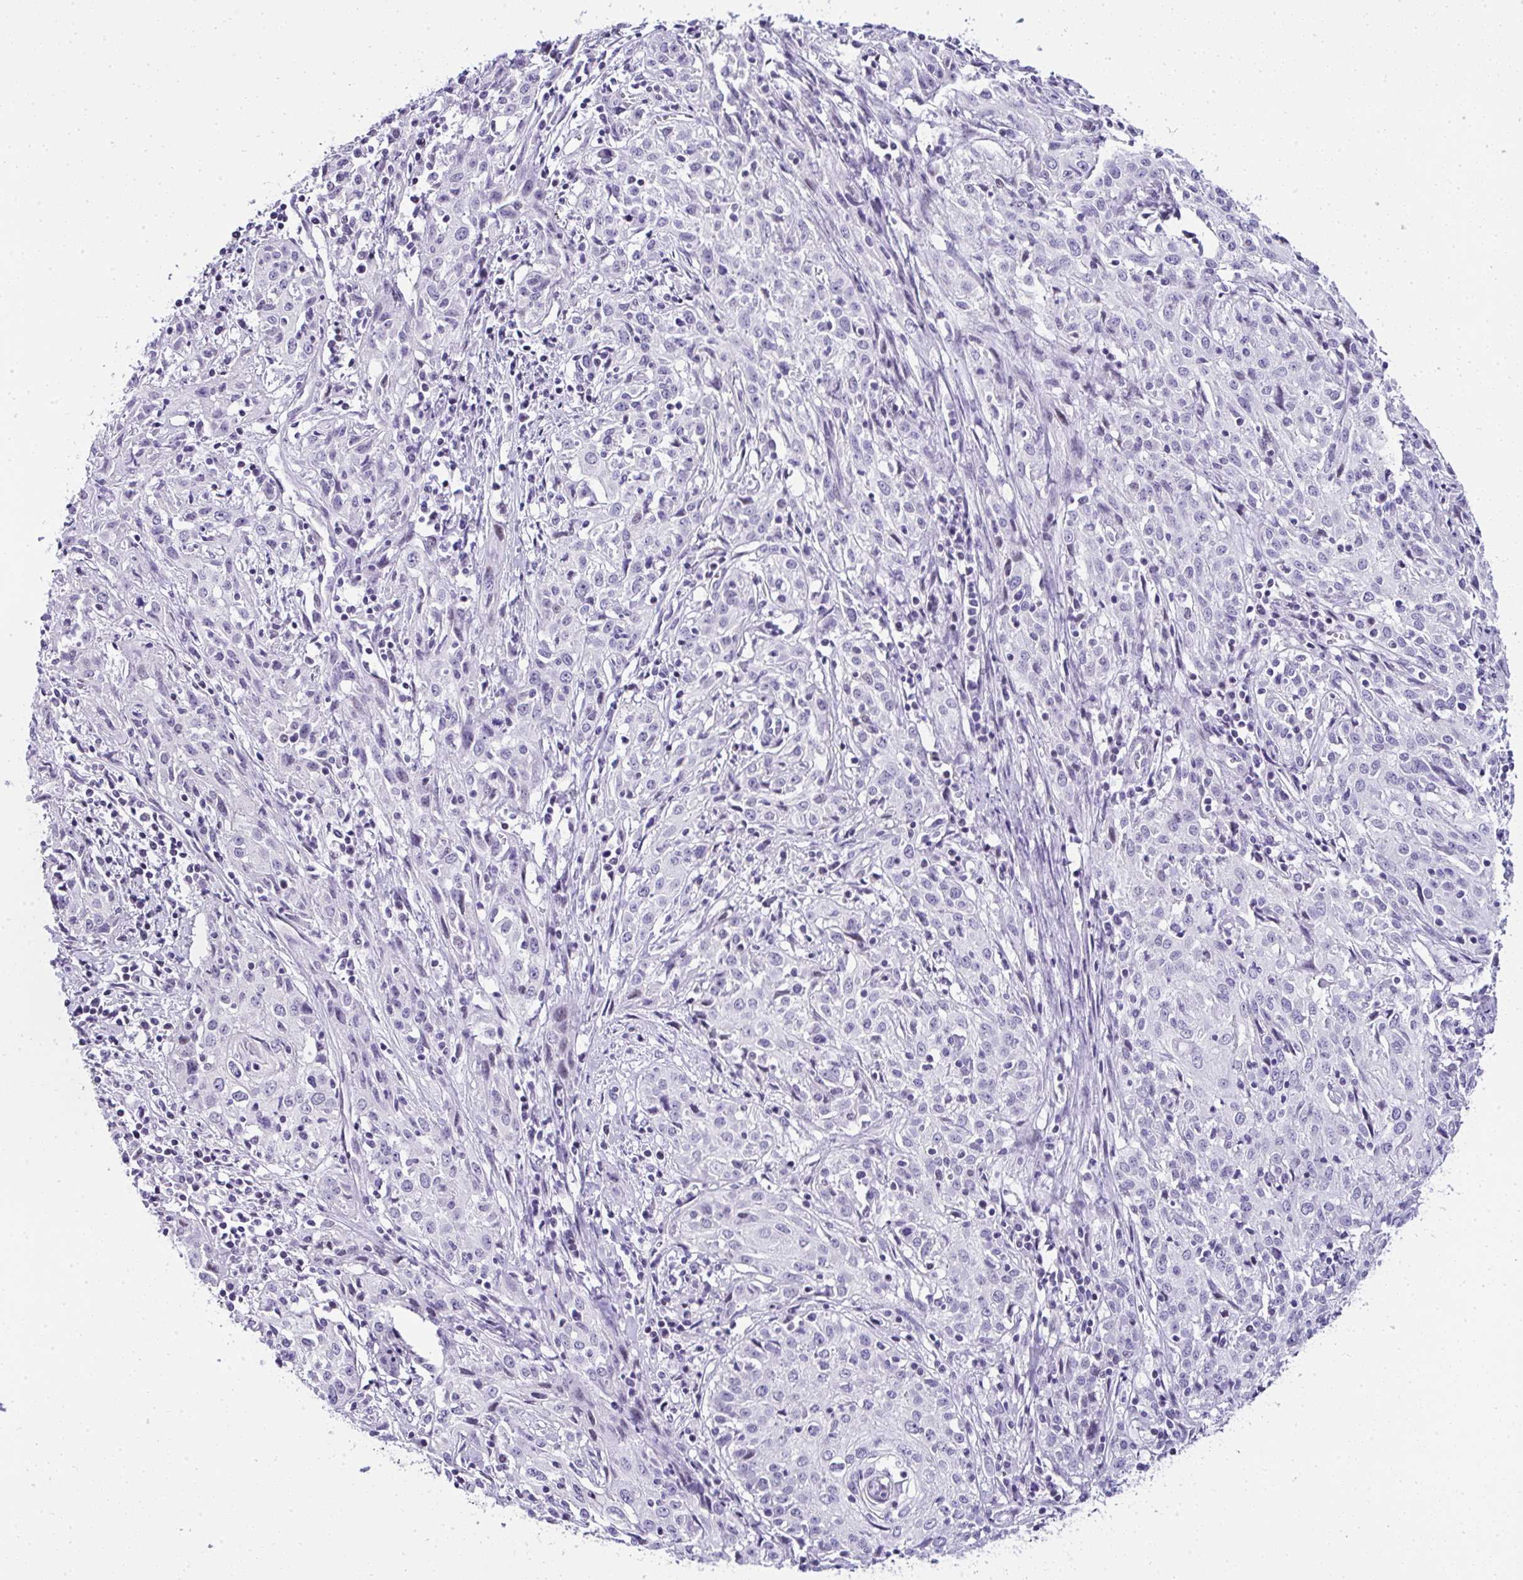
{"staining": {"intensity": "negative", "quantity": "none", "location": "none"}, "tissue": "cervical cancer", "cell_type": "Tumor cells", "image_type": "cancer", "snomed": [{"axis": "morphology", "description": "Squamous cell carcinoma, NOS"}, {"axis": "topography", "description": "Cervix"}], "caption": "Tumor cells show no significant protein positivity in cervical cancer.", "gene": "RNF183", "patient": {"sex": "female", "age": 57}}